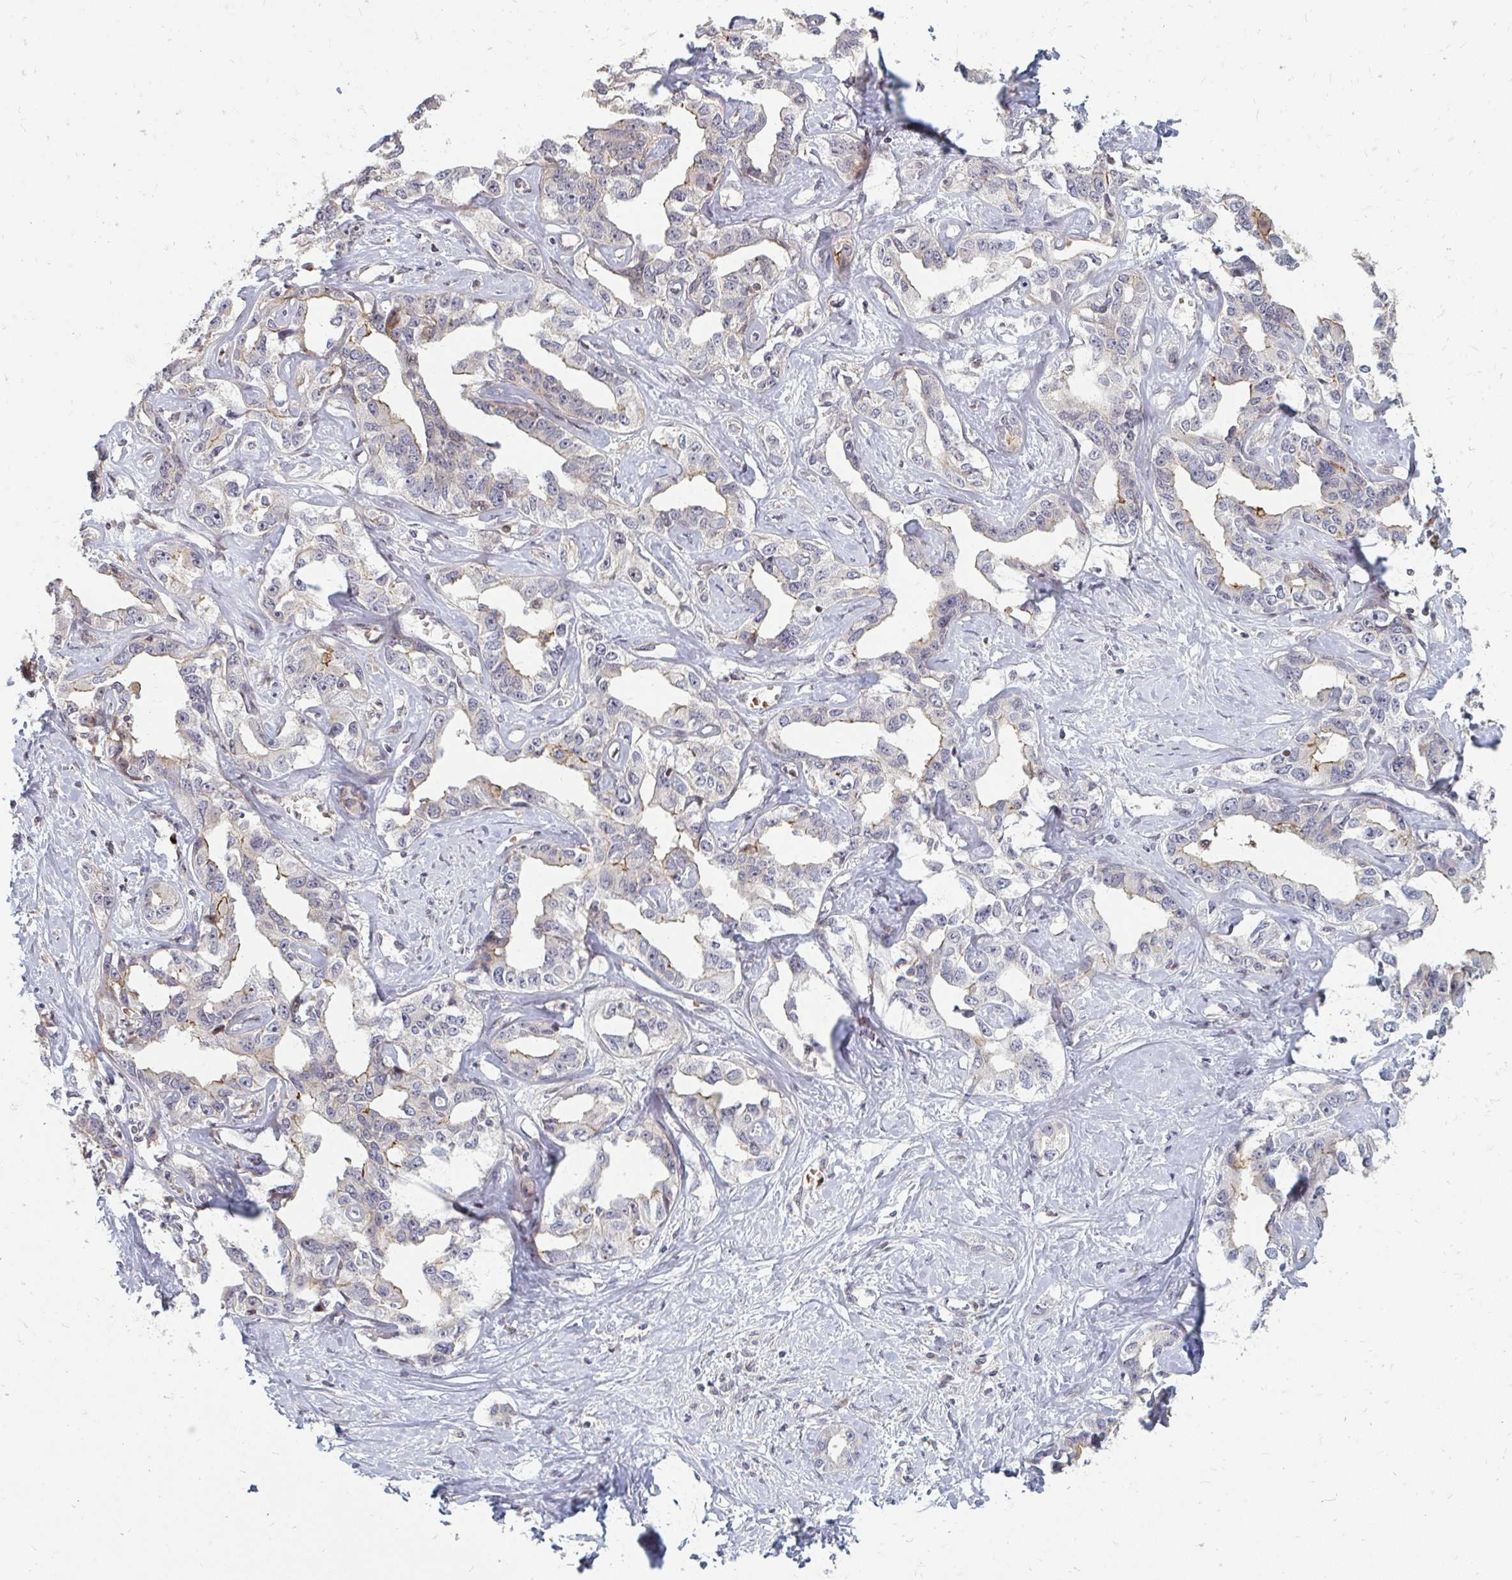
{"staining": {"intensity": "moderate", "quantity": "<25%", "location": "cytoplasmic/membranous"}, "tissue": "liver cancer", "cell_type": "Tumor cells", "image_type": "cancer", "snomed": [{"axis": "morphology", "description": "Cholangiocarcinoma"}, {"axis": "topography", "description": "Liver"}], "caption": "Protein analysis of liver cancer tissue reveals moderate cytoplasmic/membranous staining in about <25% of tumor cells.", "gene": "ZNF285", "patient": {"sex": "male", "age": 59}}